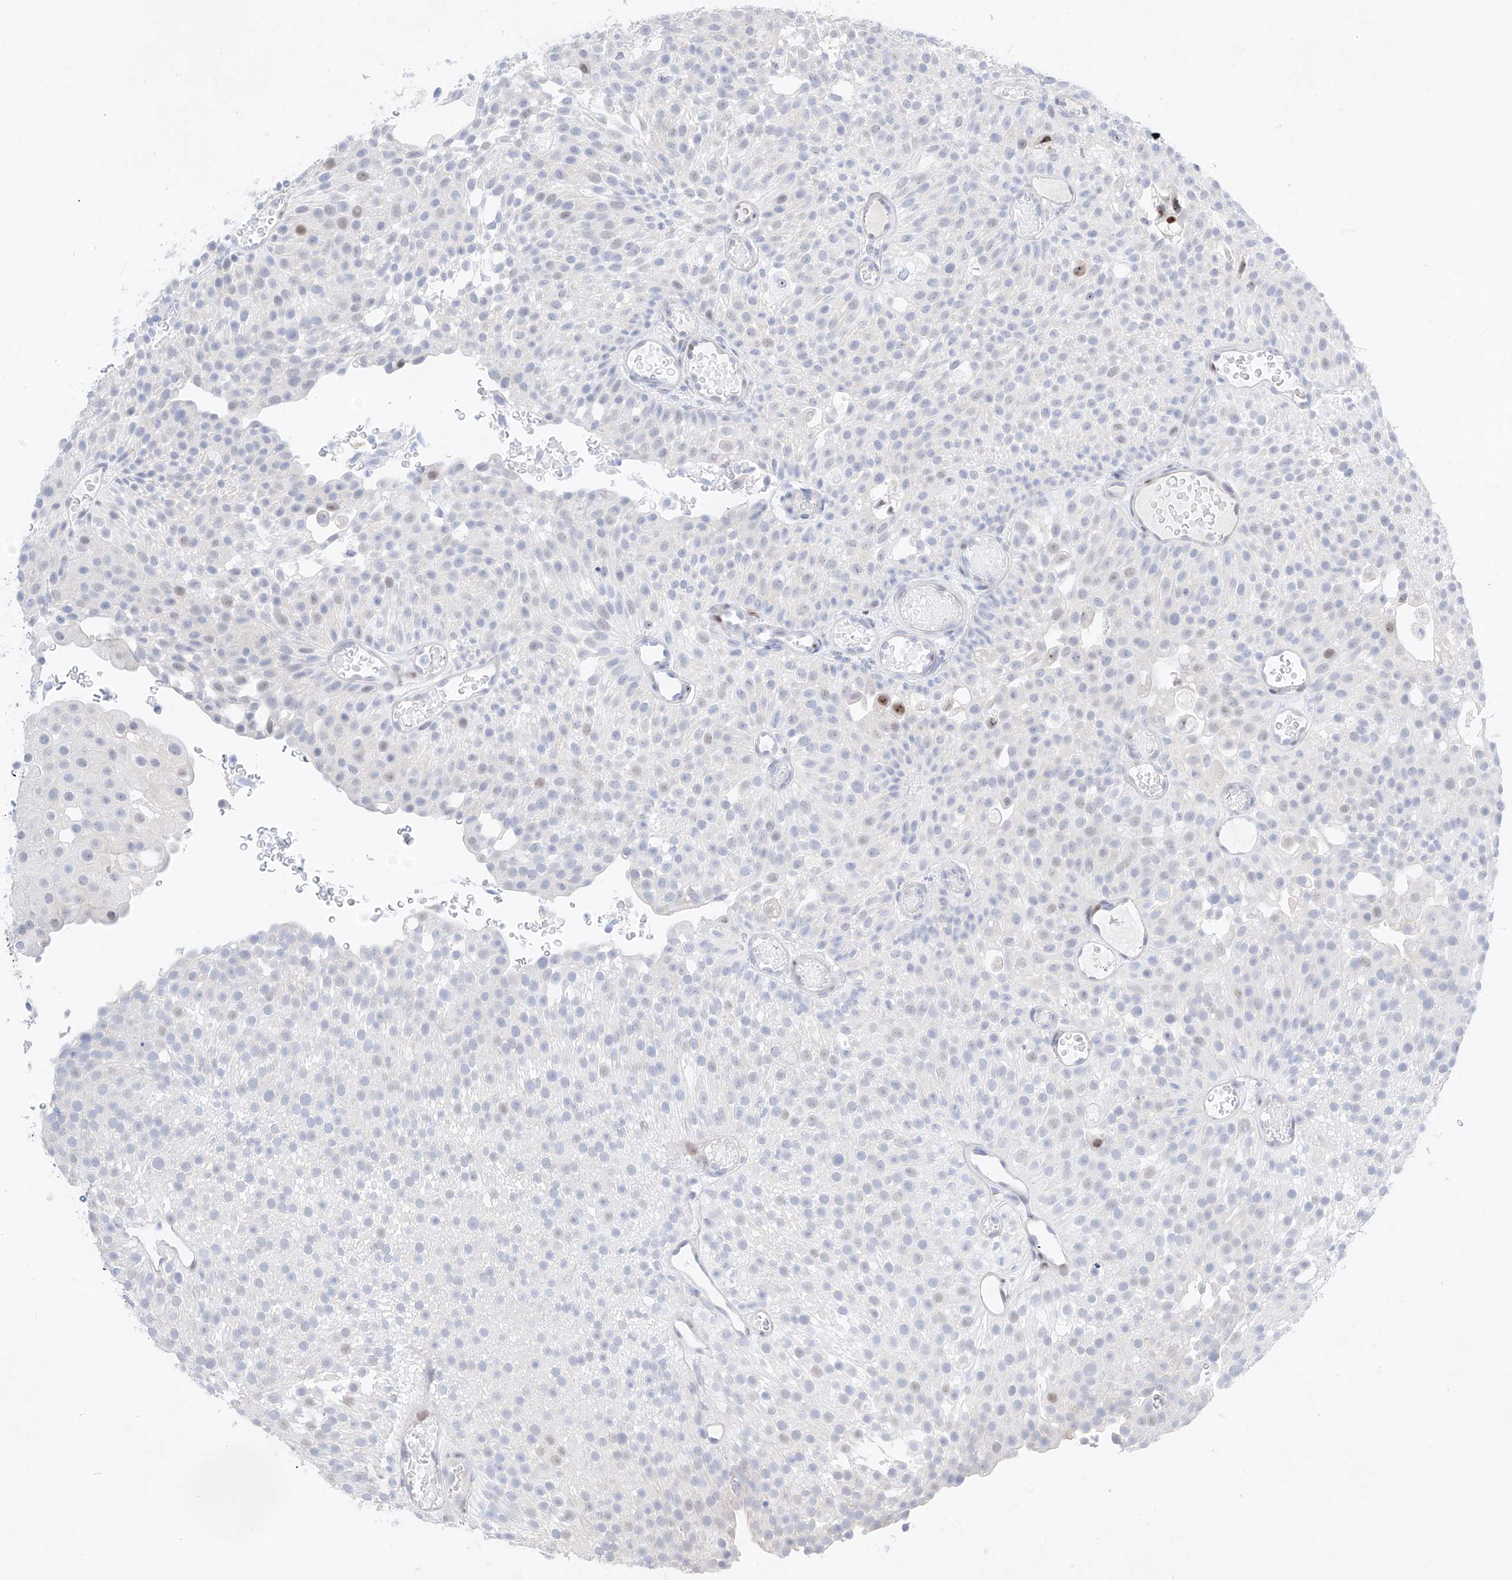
{"staining": {"intensity": "moderate", "quantity": "<25%", "location": "nuclear"}, "tissue": "urothelial cancer", "cell_type": "Tumor cells", "image_type": "cancer", "snomed": [{"axis": "morphology", "description": "Urothelial carcinoma, Low grade"}, {"axis": "topography", "description": "Urinary bladder"}], "caption": "Immunohistochemistry histopathology image of neoplastic tissue: urothelial cancer stained using immunohistochemistry reveals low levels of moderate protein expression localized specifically in the nuclear of tumor cells, appearing as a nuclear brown color.", "gene": "NT5C3B", "patient": {"sex": "male", "age": 78}}